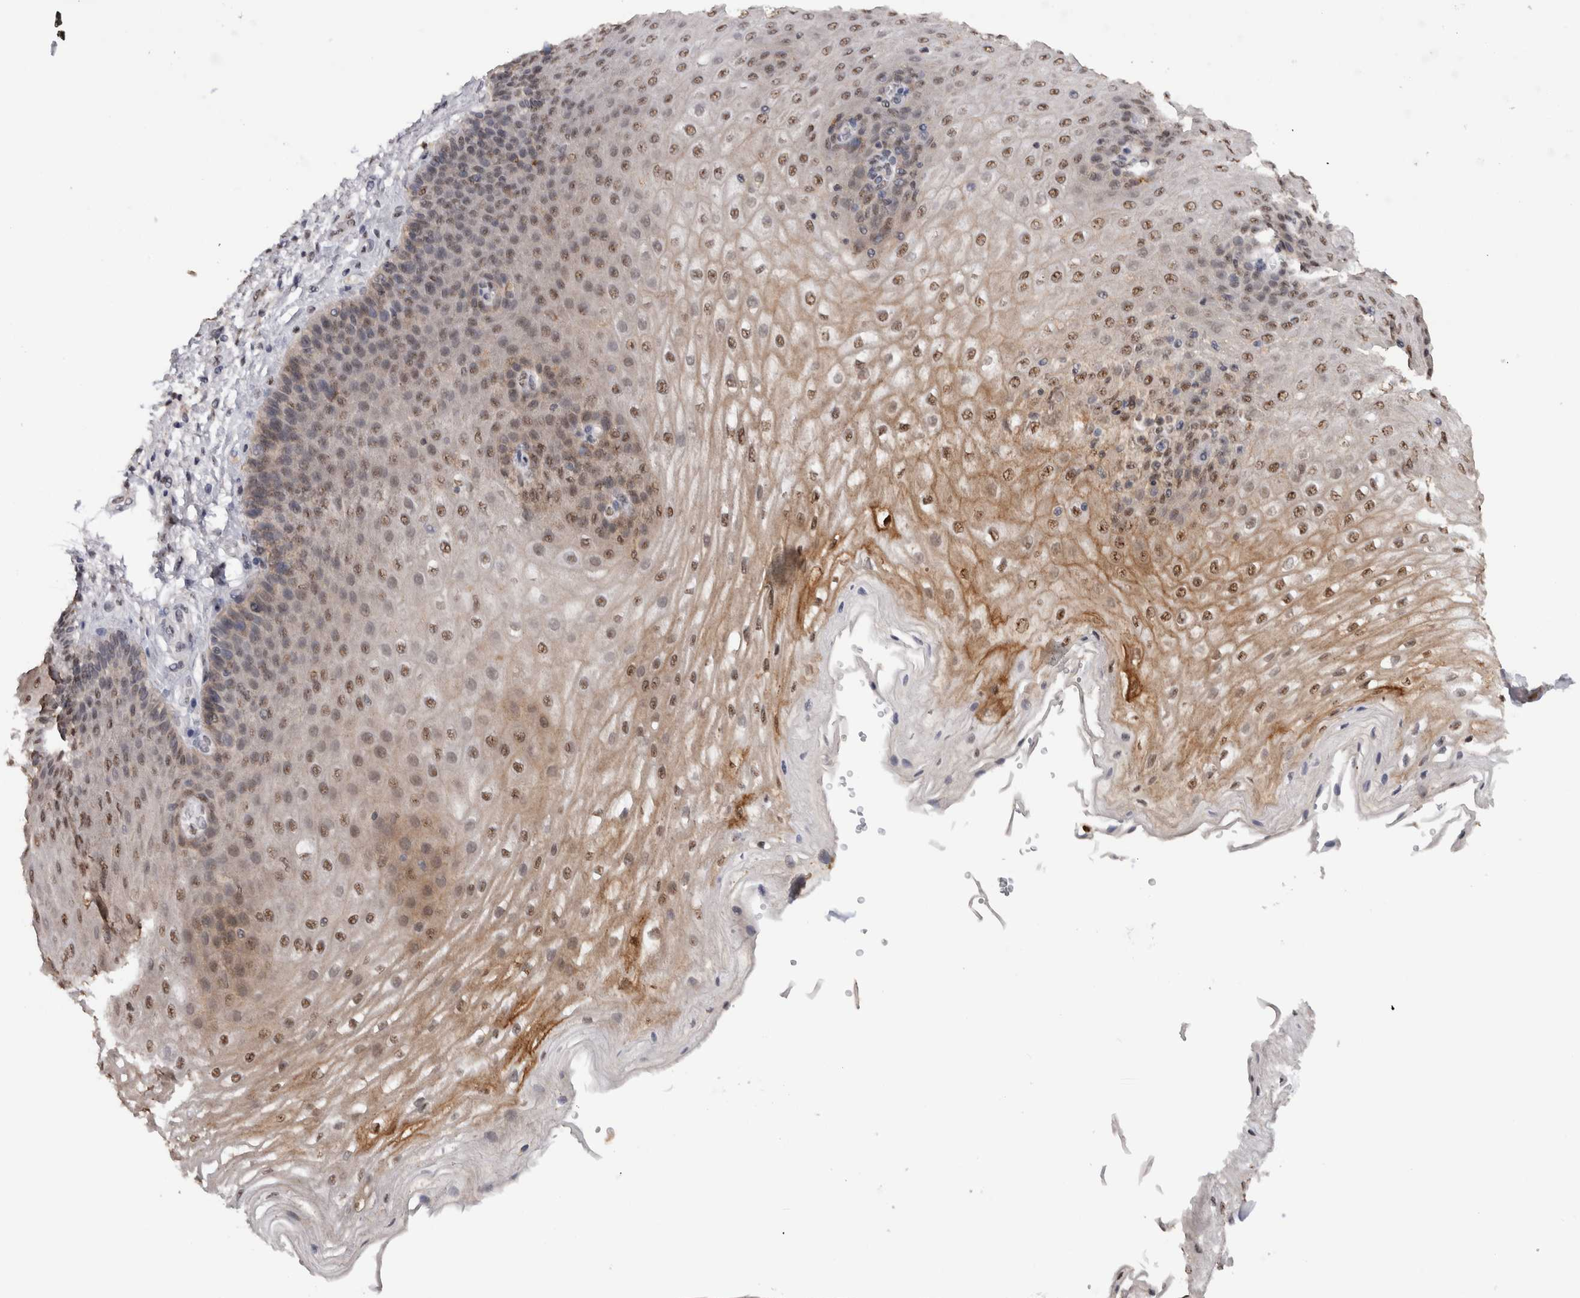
{"staining": {"intensity": "moderate", "quantity": ">75%", "location": "cytoplasmic/membranous,nuclear"}, "tissue": "esophagus", "cell_type": "Squamous epithelial cells", "image_type": "normal", "snomed": [{"axis": "morphology", "description": "Normal tissue, NOS"}, {"axis": "topography", "description": "Esophagus"}], "caption": "Esophagus stained with DAB (3,3'-diaminobenzidine) IHC reveals medium levels of moderate cytoplasmic/membranous,nuclear staining in approximately >75% of squamous epithelial cells.", "gene": "RPS6KA2", "patient": {"sex": "male", "age": 54}}